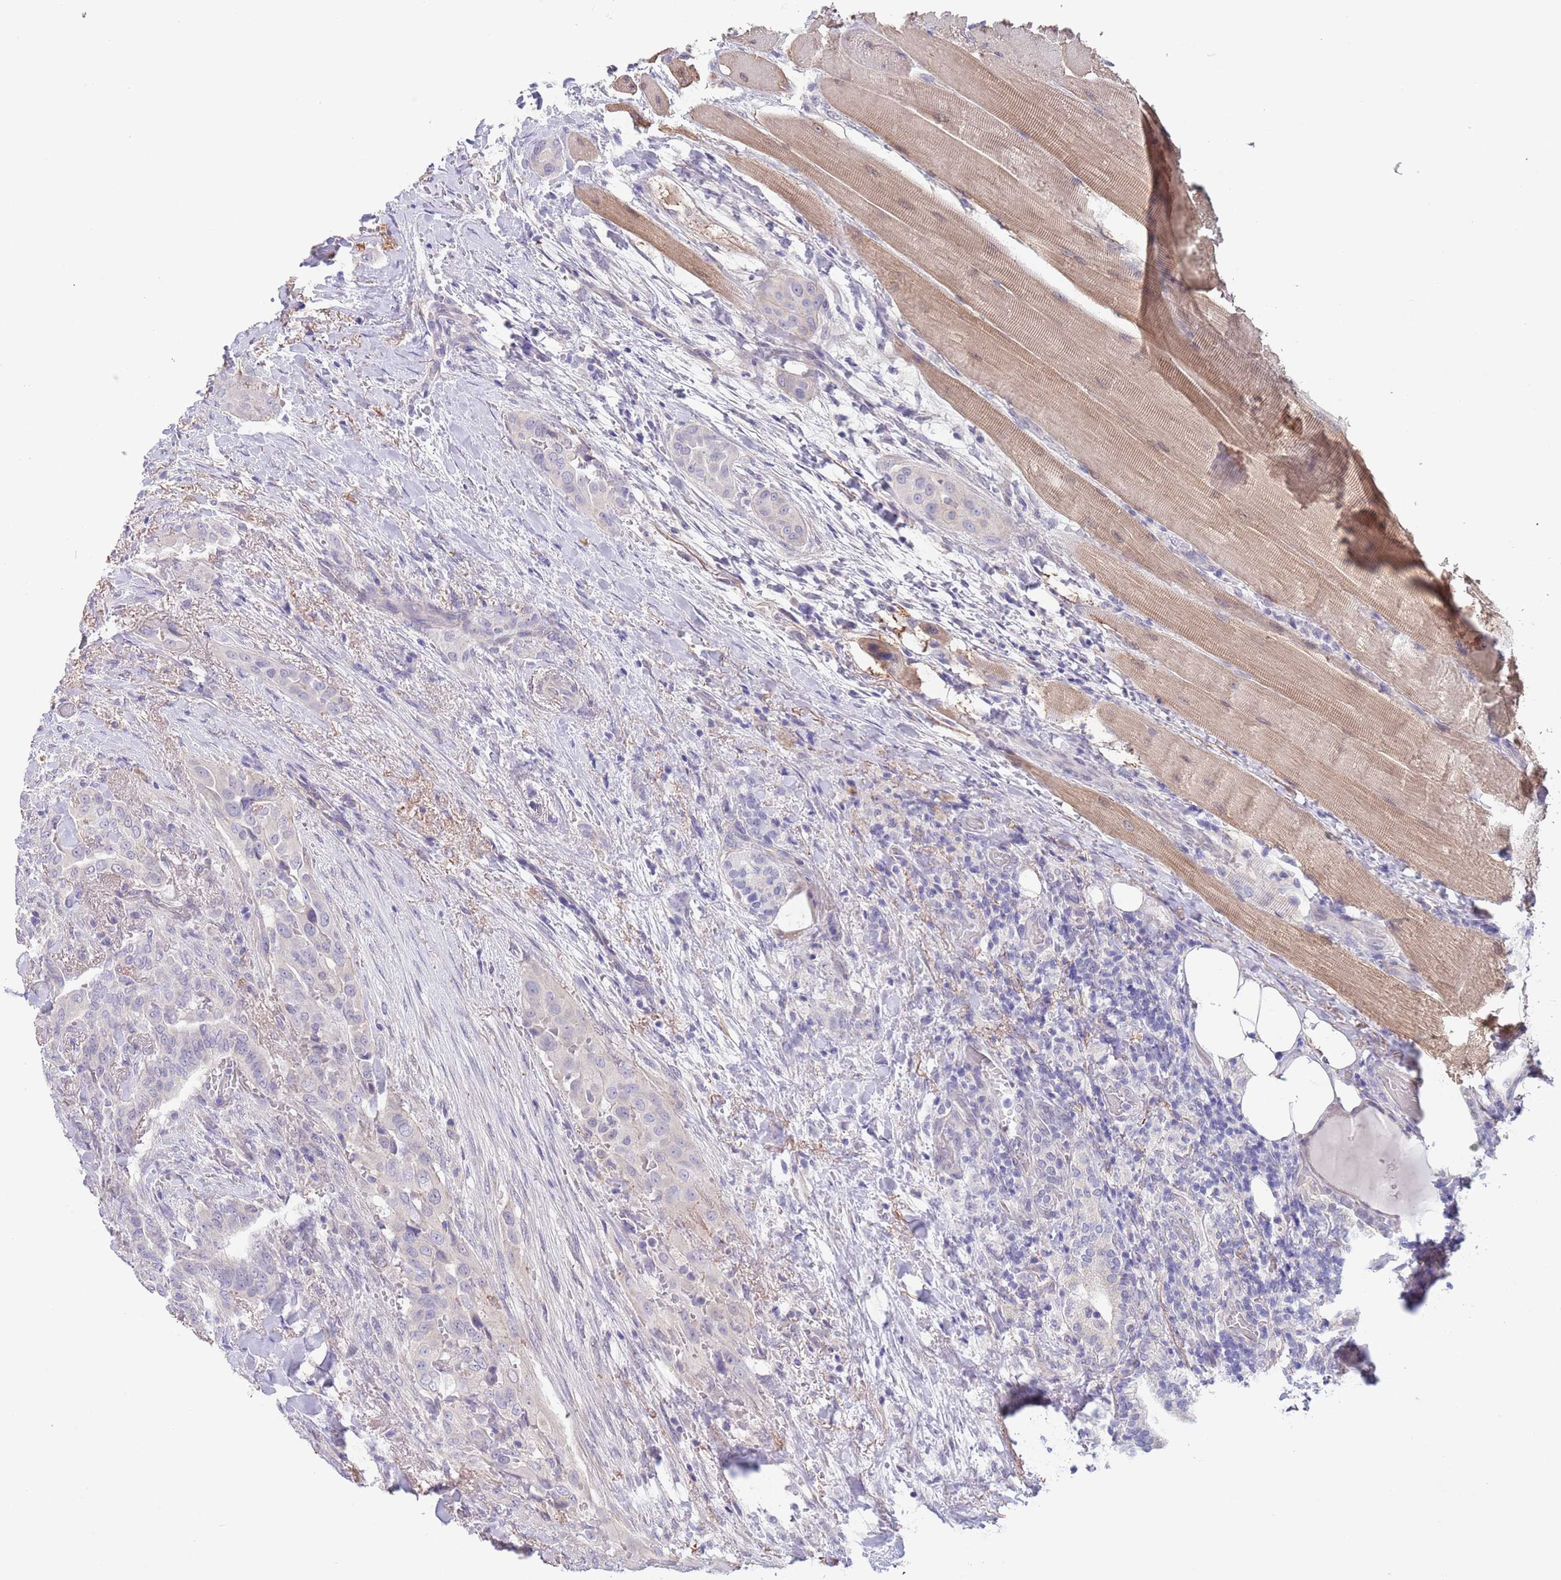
{"staining": {"intensity": "negative", "quantity": "none", "location": "none"}, "tissue": "thyroid cancer", "cell_type": "Tumor cells", "image_type": "cancer", "snomed": [{"axis": "morphology", "description": "Papillary adenocarcinoma, NOS"}, {"axis": "topography", "description": "Thyroid gland"}], "caption": "DAB immunohistochemical staining of human thyroid papillary adenocarcinoma displays no significant staining in tumor cells.", "gene": "RNF169", "patient": {"sex": "male", "age": 61}}